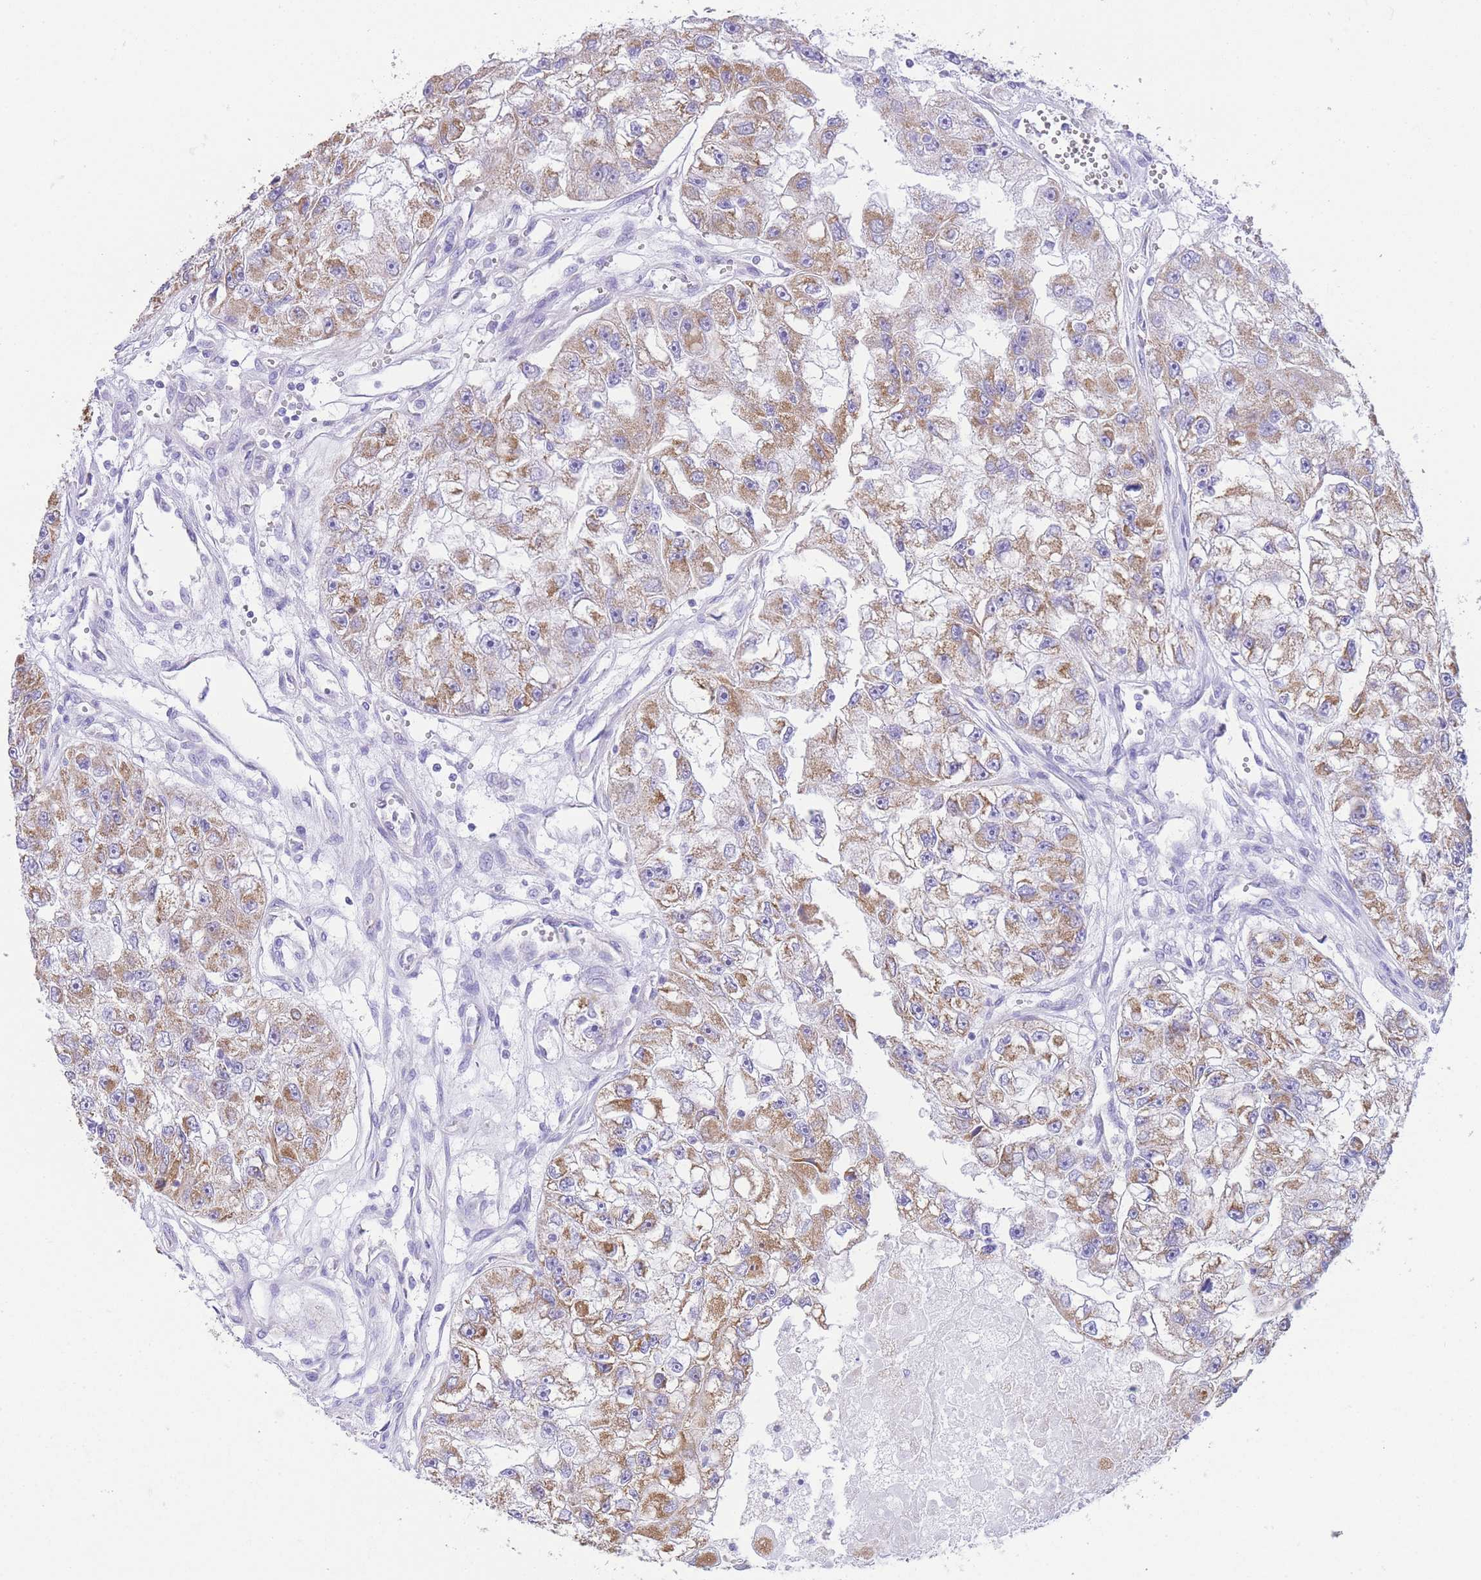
{"staining": {"intensity": "moderate", "quantity": "25%-75%", "location": "cytoplasmic/membranous"}, "tissue": "renal cancer", "cell_type": "Tumor cells", "image_type": "cancer", "snomed": [{"axis": "morphology", "description": "Adenocarcinoma, NOS"}, {"axis": "topography", "description": "Kidney"}], "caption": "The immunohistochemical stain labels moderate cytoplasmic/membranous positivity in tumor cells of renal cancer (adenocarcinoma) tissue.", "gene": "ACSM4", "patient": {"sex": "male", "age": 63}}